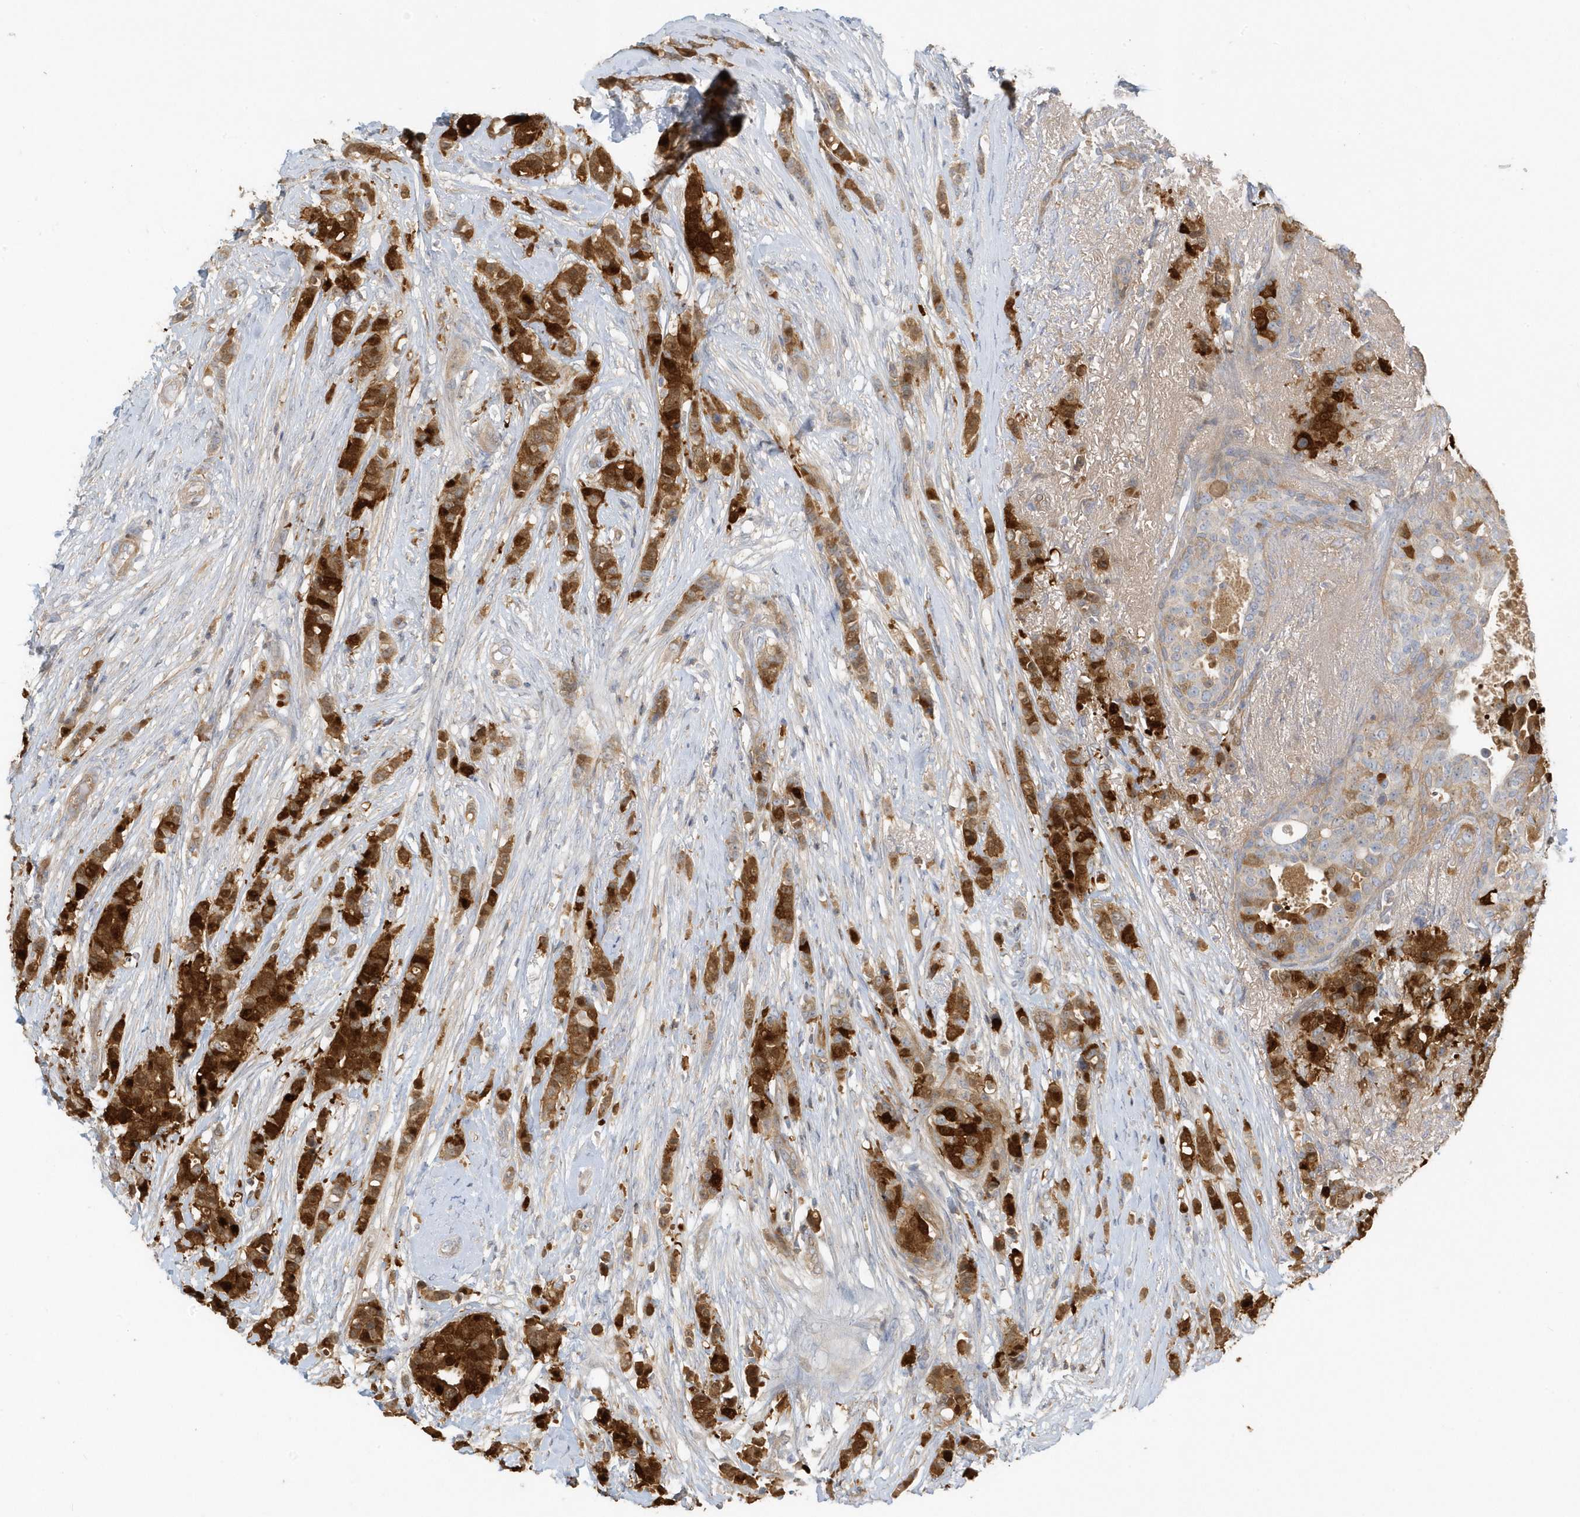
{"staining": {"intensity": "strong", "quantity": "25%-75%", "location": "cytoplasmic/membranous,nuclear"}, "tissue": "breast cancer", "cell_type": "Tumor cells", "image_type": "cancer", "snomed": [{"axis": "morphology", "description": "Lobular carcinoma"}, {"axis": "topography", "description": "Breast"}], "caption": "Lobular carcinoma (breast) stained with IHC shows strong cytoplasmic/membranous and nuclear positivity in about 25%-75% of tumor cells.", "gene": "USP53", "patient": {"sex": "female", "age": 51}}